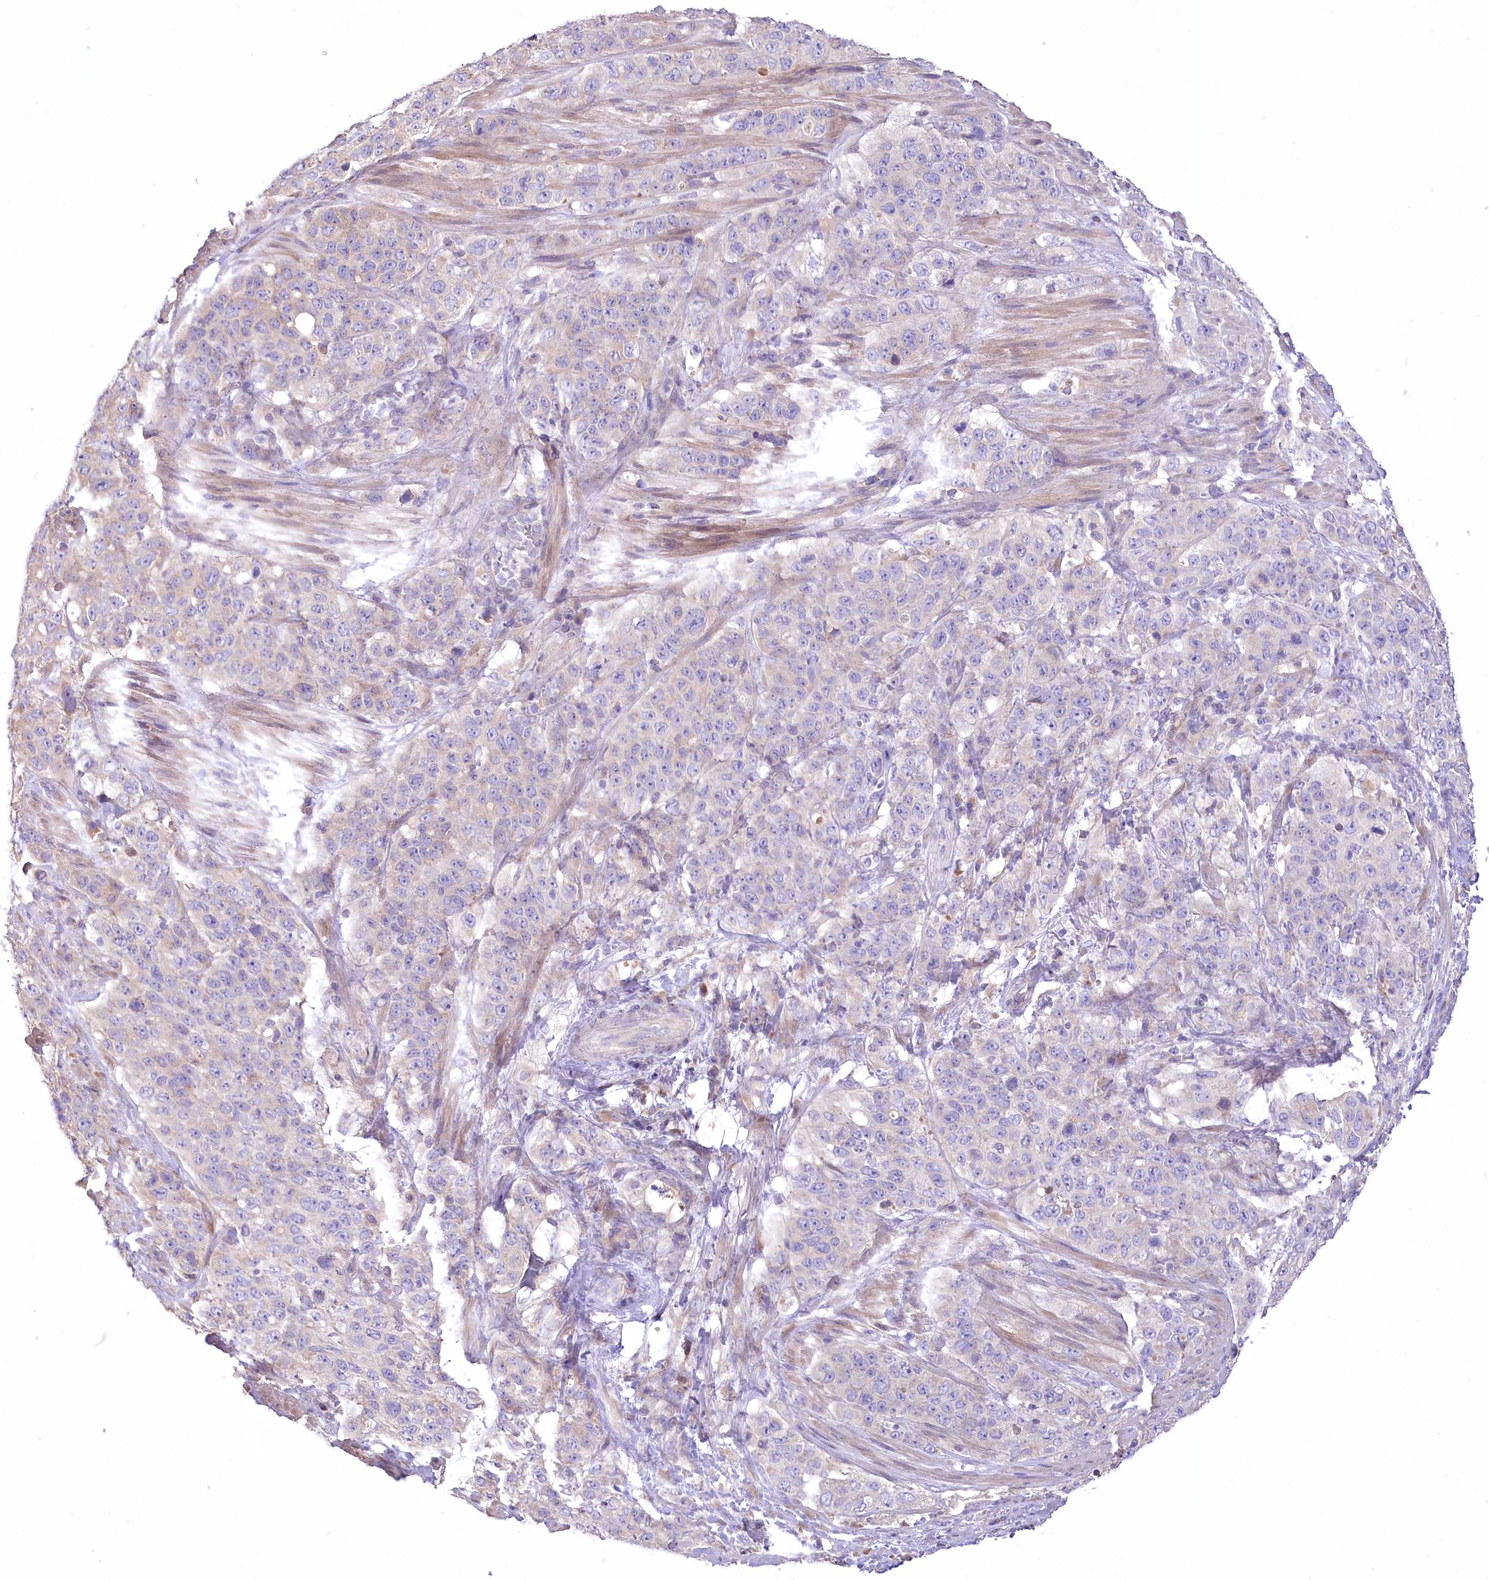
{"staining": {"intensity": "negative", "quantity": "none", "location": "none"}, "tissue": "stomach cancer", "cell_type": "Tumor cells", "image_type": "cancer", "snomed": [{"axis": "morphology", "description": "Adenocarcinoma, NOS"}, {"axis": "topography", "description": "Stomach"}], "caption": "Immunohistochemistry (IHC) photomicrograph of stomach adenocarcinoma stained for a protein (brown), which shows no expression in tumor cells.", "gene": "PBLD", "patient": {"sex": "male", "age": 48}}